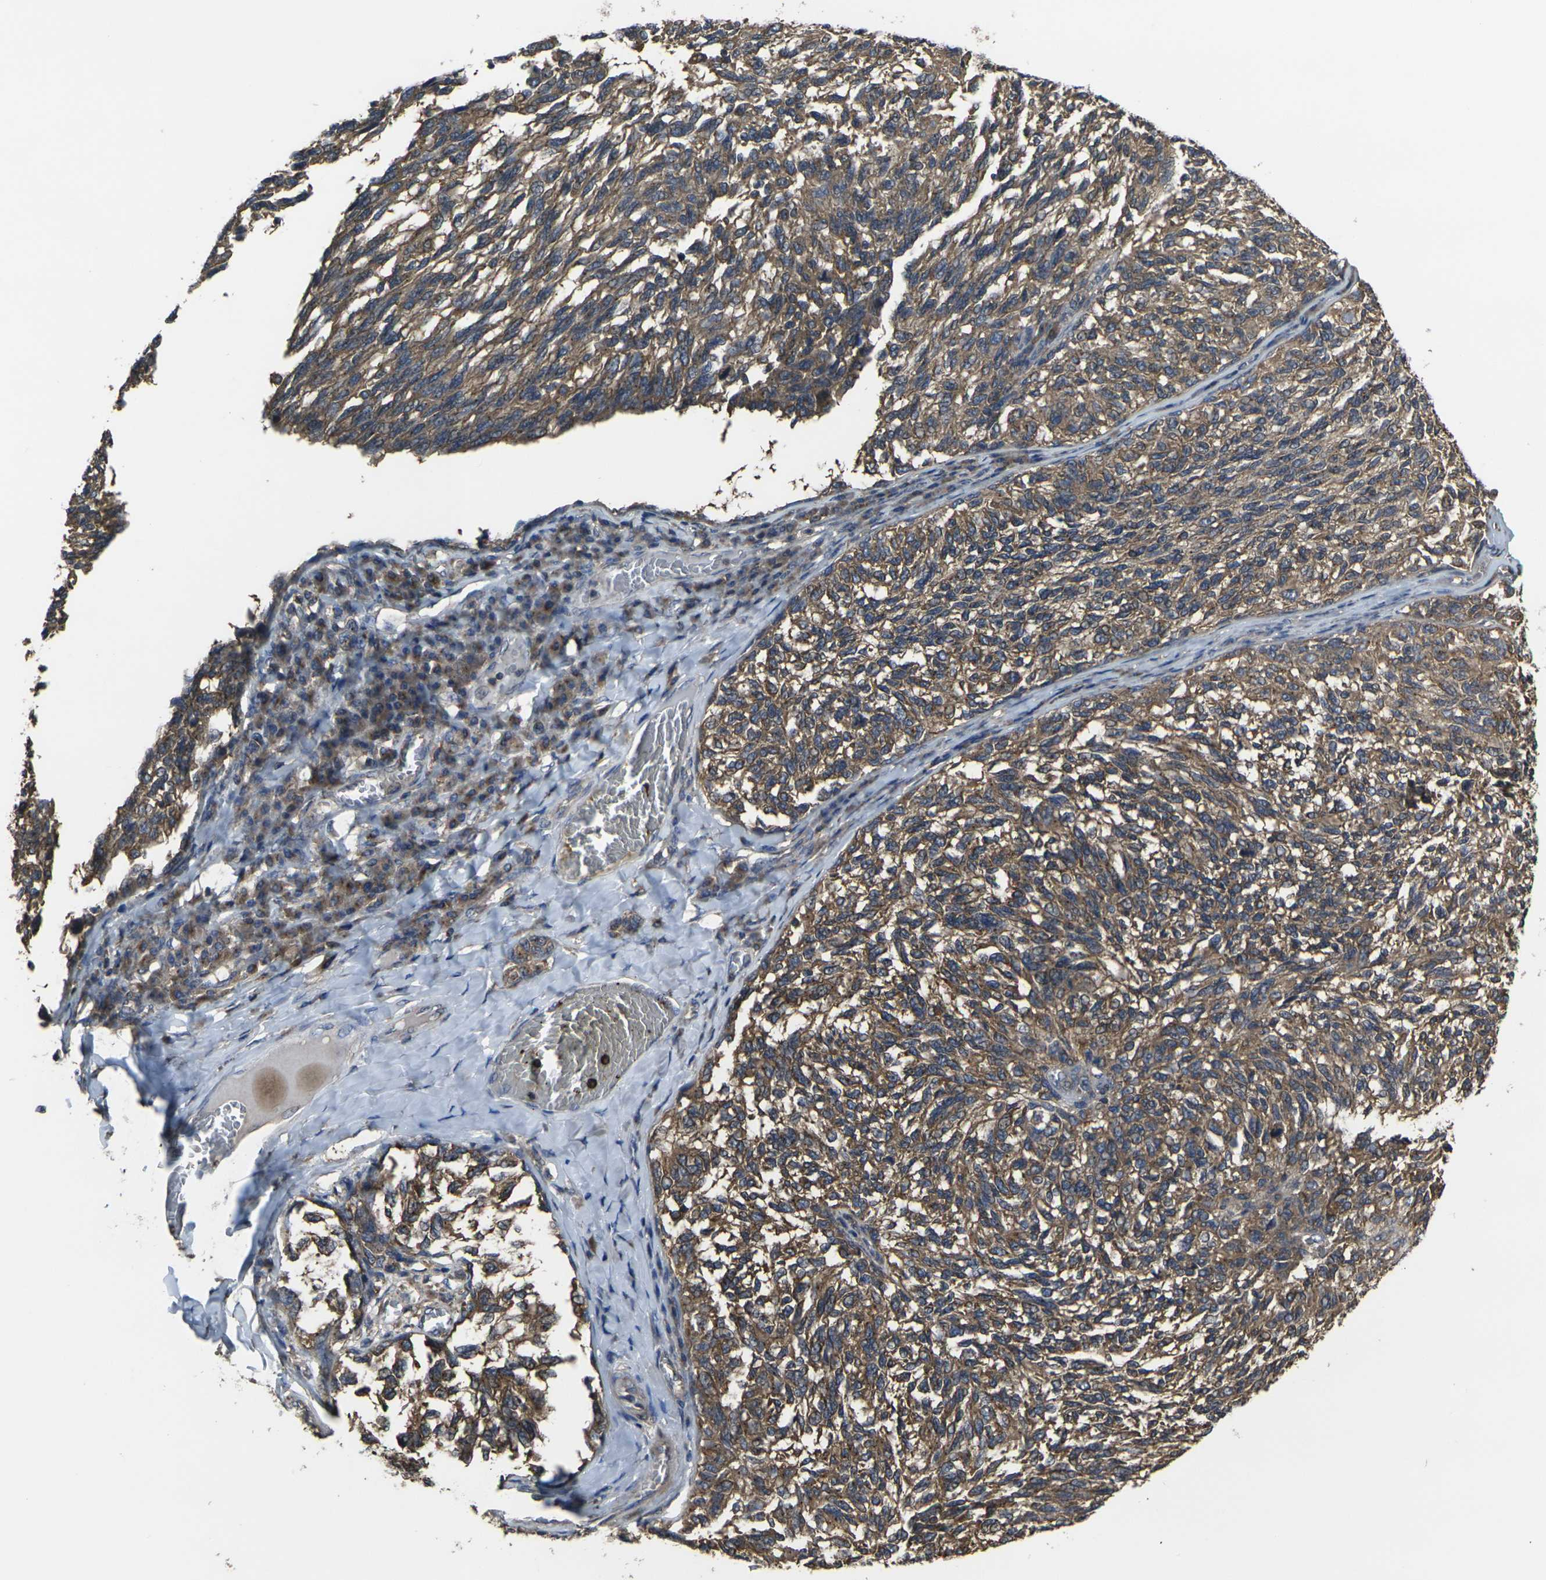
{"staining": {"intensity": "moderate", "quantity": ">75%", "location": "cytoplasmic/membranous"}, "tissue": "melanoma", "cell_type": "Tumor cells", "image_type": "cancer", "snomed": [{"axis": "morphology", "description": "Malignant melanoma, NOS"}, {"axis": "topography", "description": "Skin"}], "caption": "The photomicrograph reveals immunohistochemical staining of melanoma. There is moderate cytoplasmic/membranous staining is present in about >75% of tumor cells.", "gene": "PRKACB", "patient": {"sex": "female", "age": 73}}